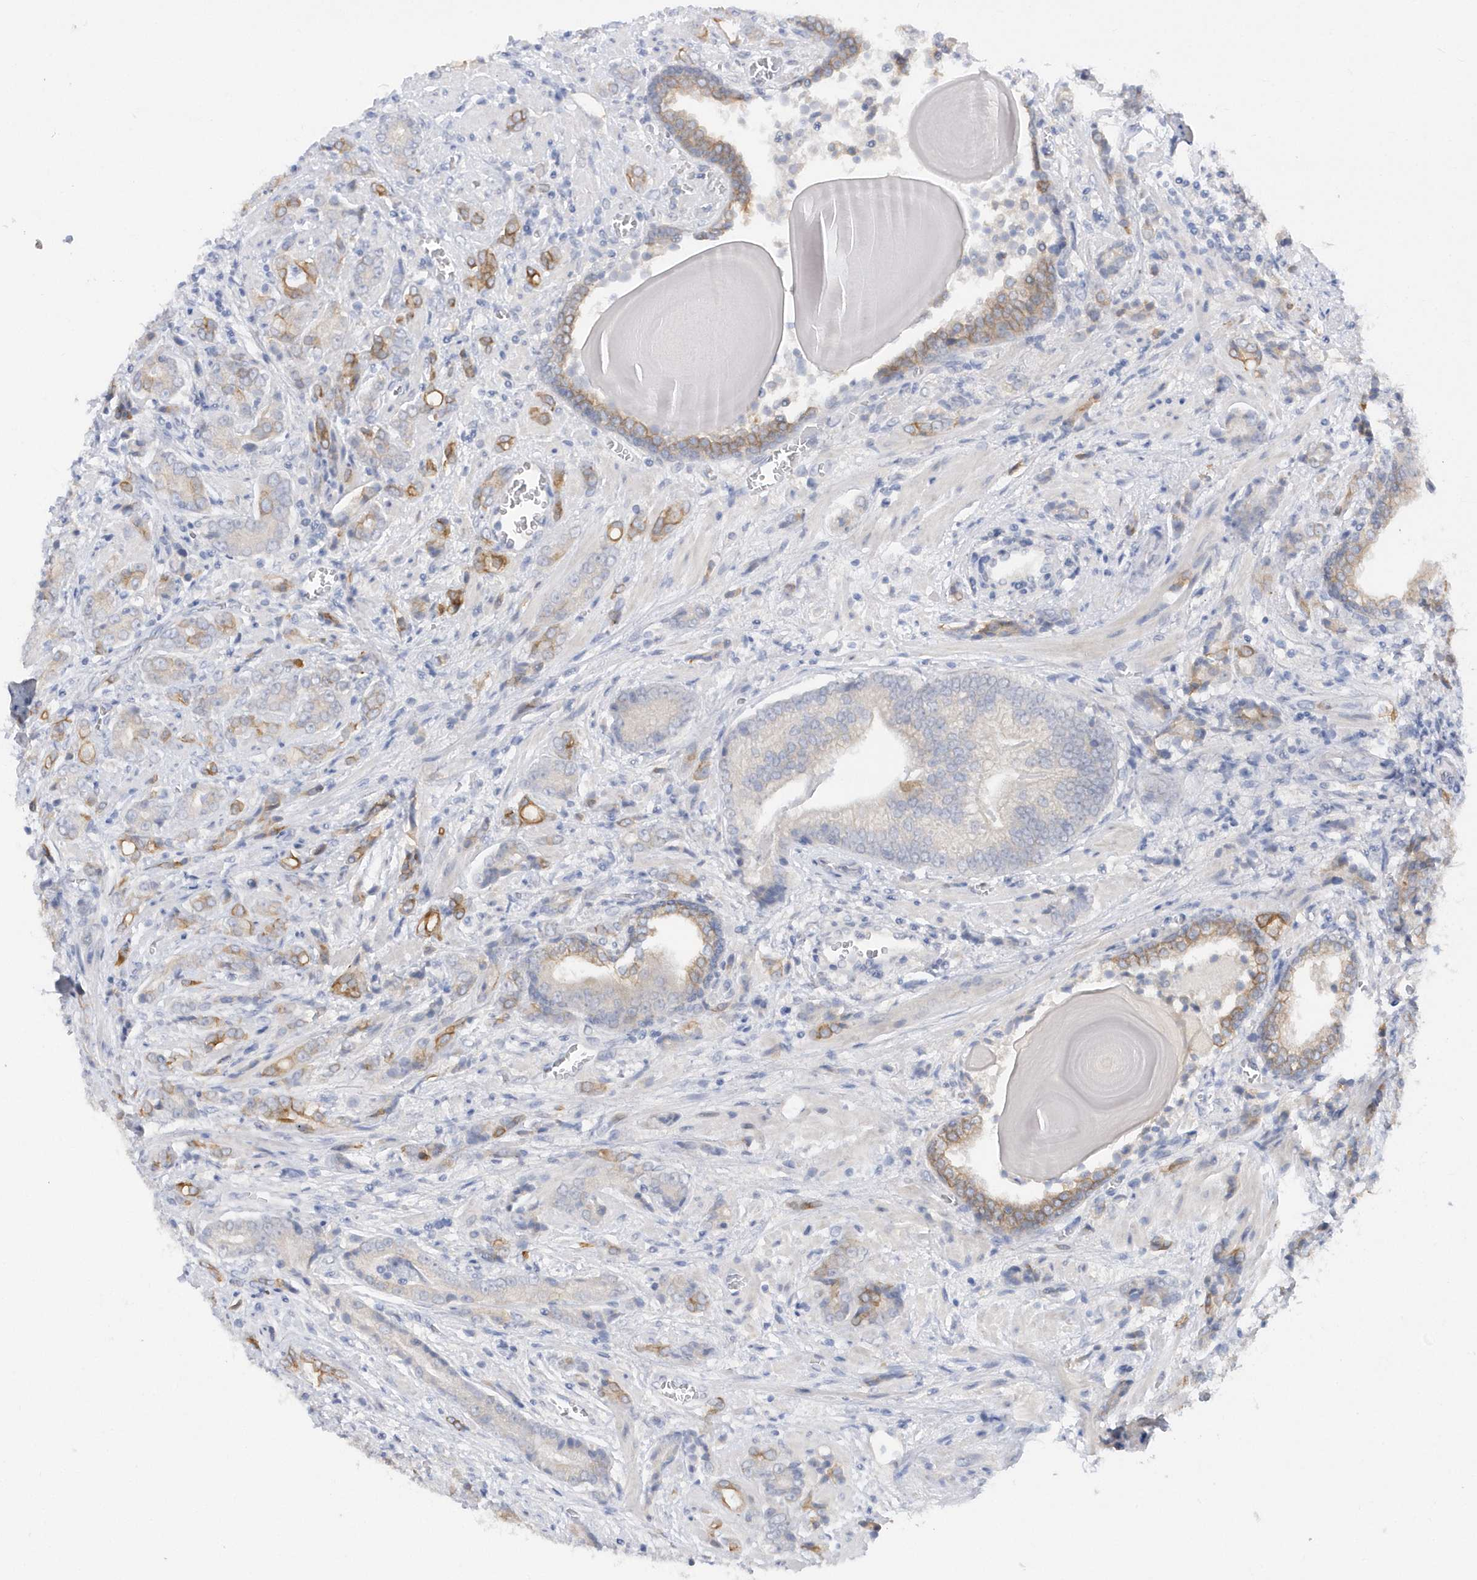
{"staining": {"intensity": "moderate", "quantity": "<25%", "location": "cytoplasmic/membranous"}, "tissue": "prostate cancer", "cell_type": "Tumor cells", "image_type": "cancer", "snomed": [{"axis": "morphology", "description": "Adenocarcinoma, High grade"}, {"axis": "topography", "description": "Prostate"}], "caption": "Immunohistochemical staining of prostate cancer (high-grade adenocarcinoma) displays moderate cytoplasmic/membranous protein staining in approximately <25% of tumor cells.", "gene": "RPE", "patient": {"sex": "male", "age": 57}}